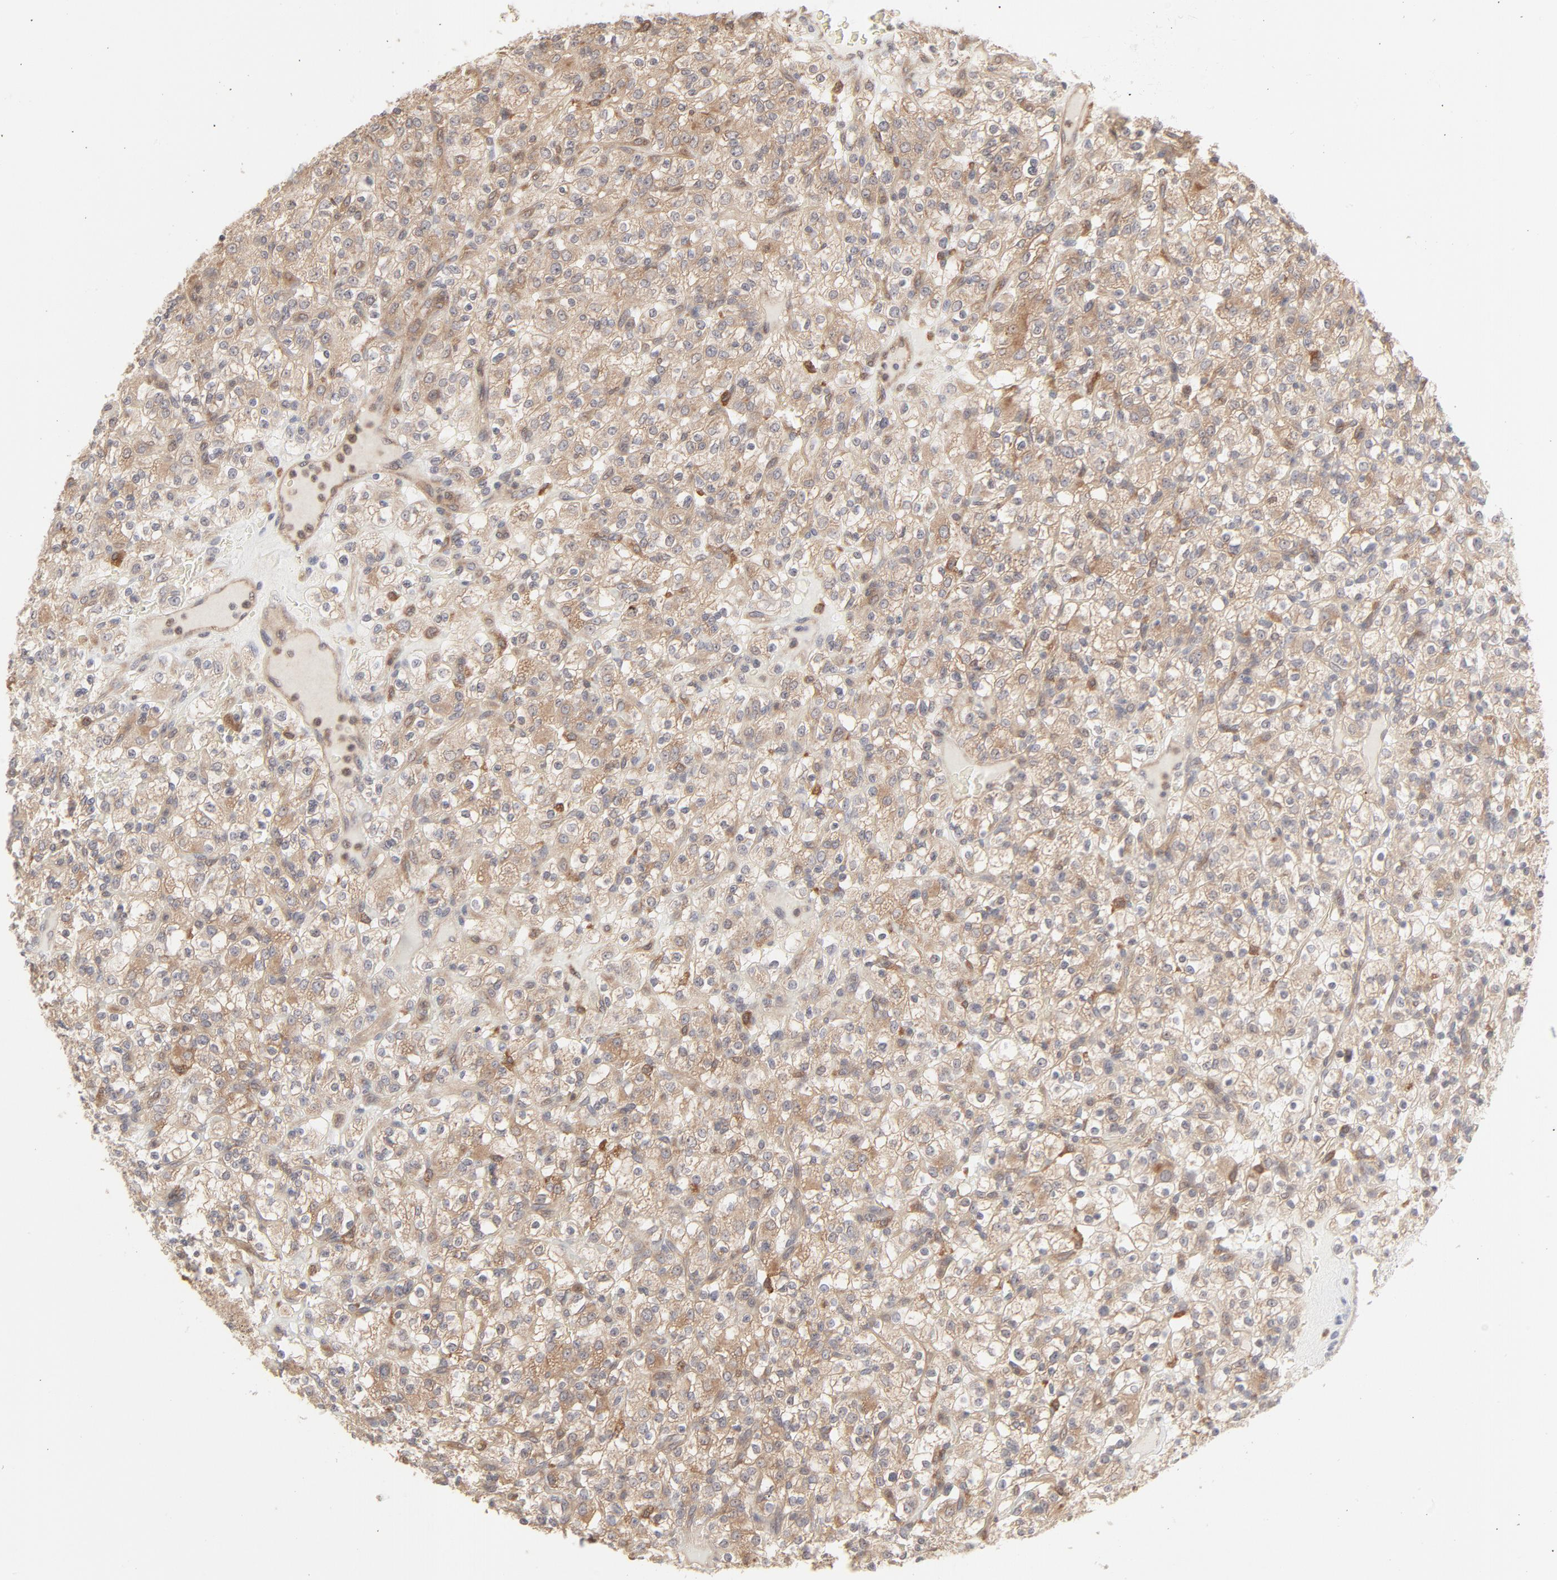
{"staining": {"intensity": "moderate", "quantity": "25%-75%", "location": "cytoplasmic/membranous"}, "tissue": "renal cancer", "cell_type": "Tumor cells", "image_type": "cancer", "snomed": [{"axis": "morphology", "description": "Normal tissue, NOS"}, {"axis": "morphology", "description": "Adenocarcinoma, NOS"}, {"axis": "topography", "description": "Kidney"}], "caption": "Protein analysis of renal cancer (adenocarcinoma) tissue exhibits moderate cytoplasmic/membranous staining in approximately 25%-75% of tumor cells.", "gene": "RAB5C", "patient": {"sex": "female", "age": 72}}